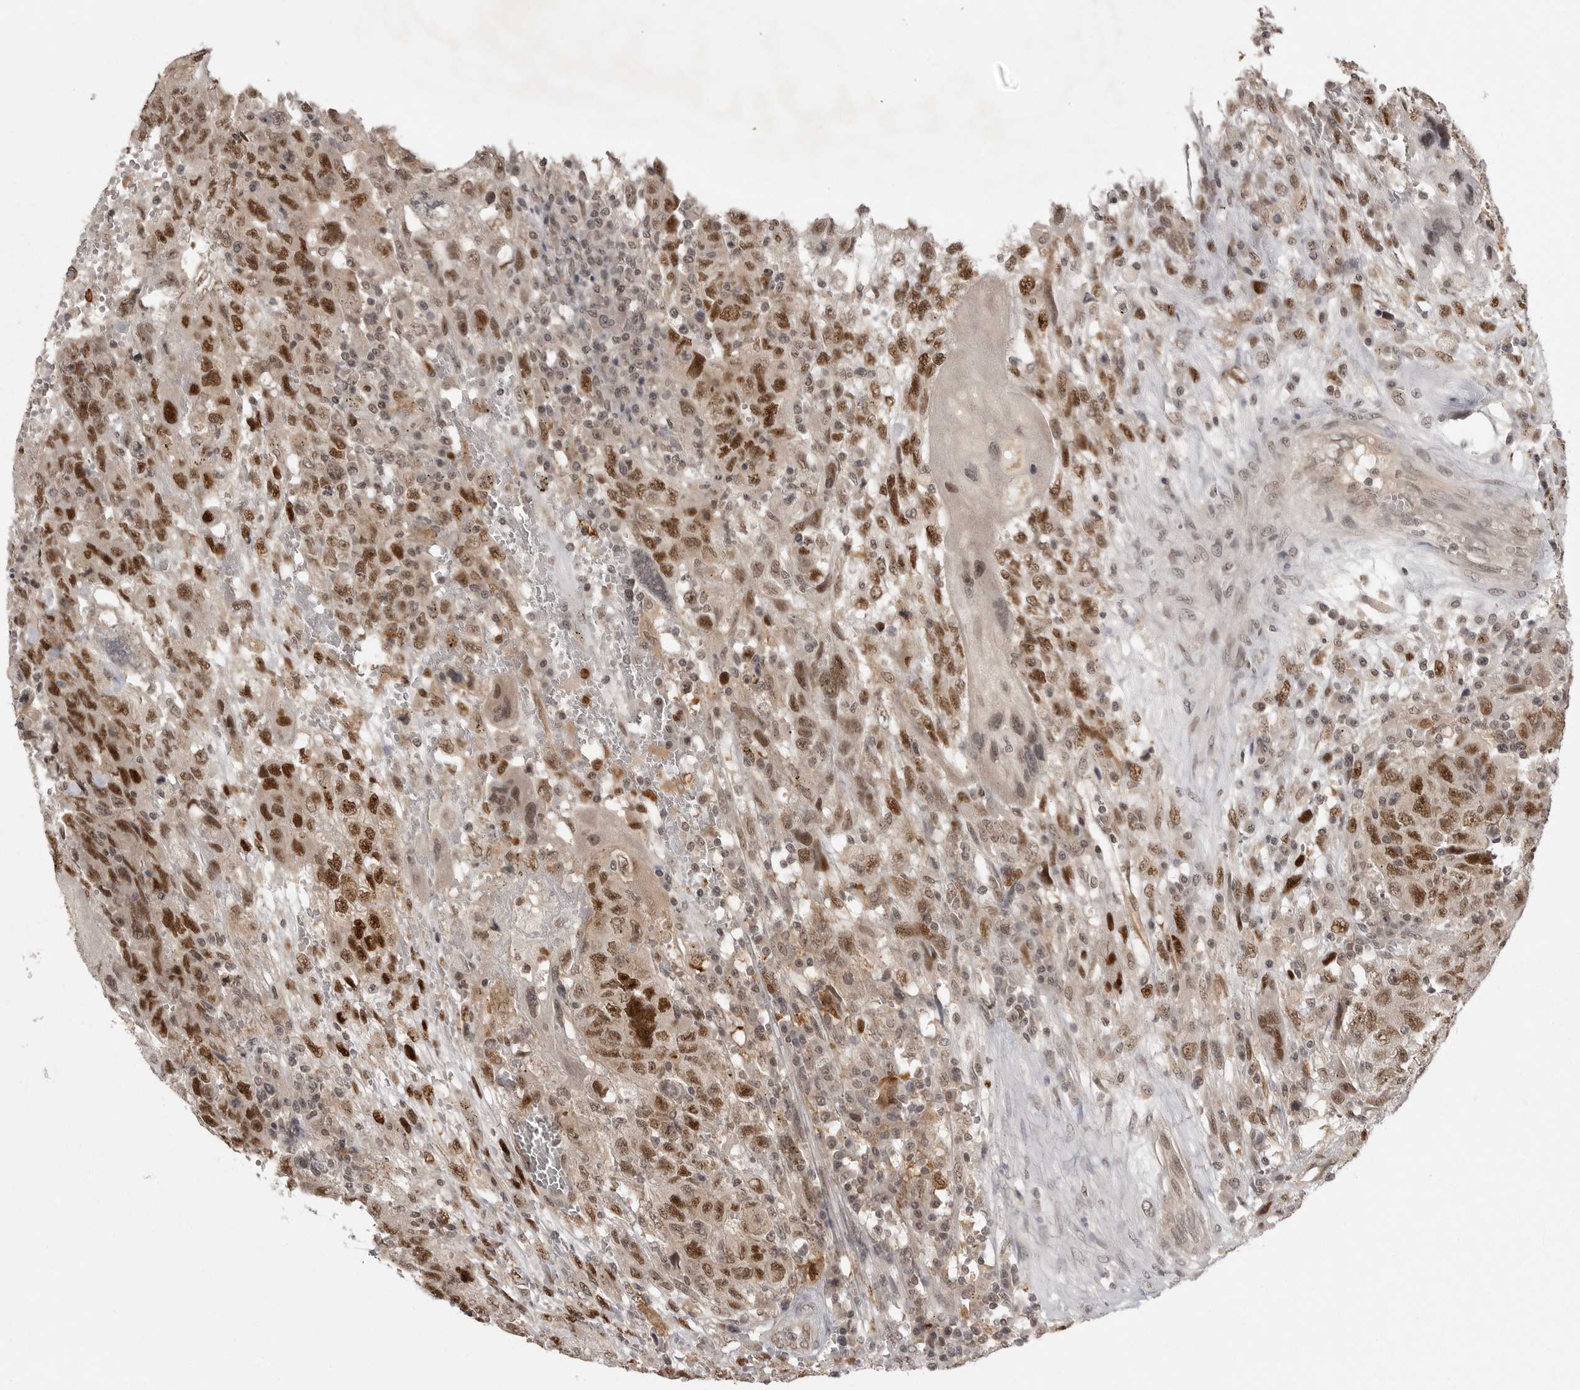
{"staining": {"intensity": "strong", "quantity": ">75%", "location": "nuclear"}, "tissue": "testis cancer", "cell_type": "Tumor cells", "image_type": "cancer", "snomed": [{"axis": "morphology", "description": "Carcinoma, Embryonal, NOS"}, {"axis": "topography", "description": "Testis"}], "caption": "DAB (3,3'-diaminobenzidine) immunohistochemical staining of testis cancer reveals strong nuclear protein expression in about >75% of tumor cells. (DAB IHC, brown staining for protein, blue staining for nuclei).", "gene": "PEG3", "patient": {"sex": "male", "age": 26}}